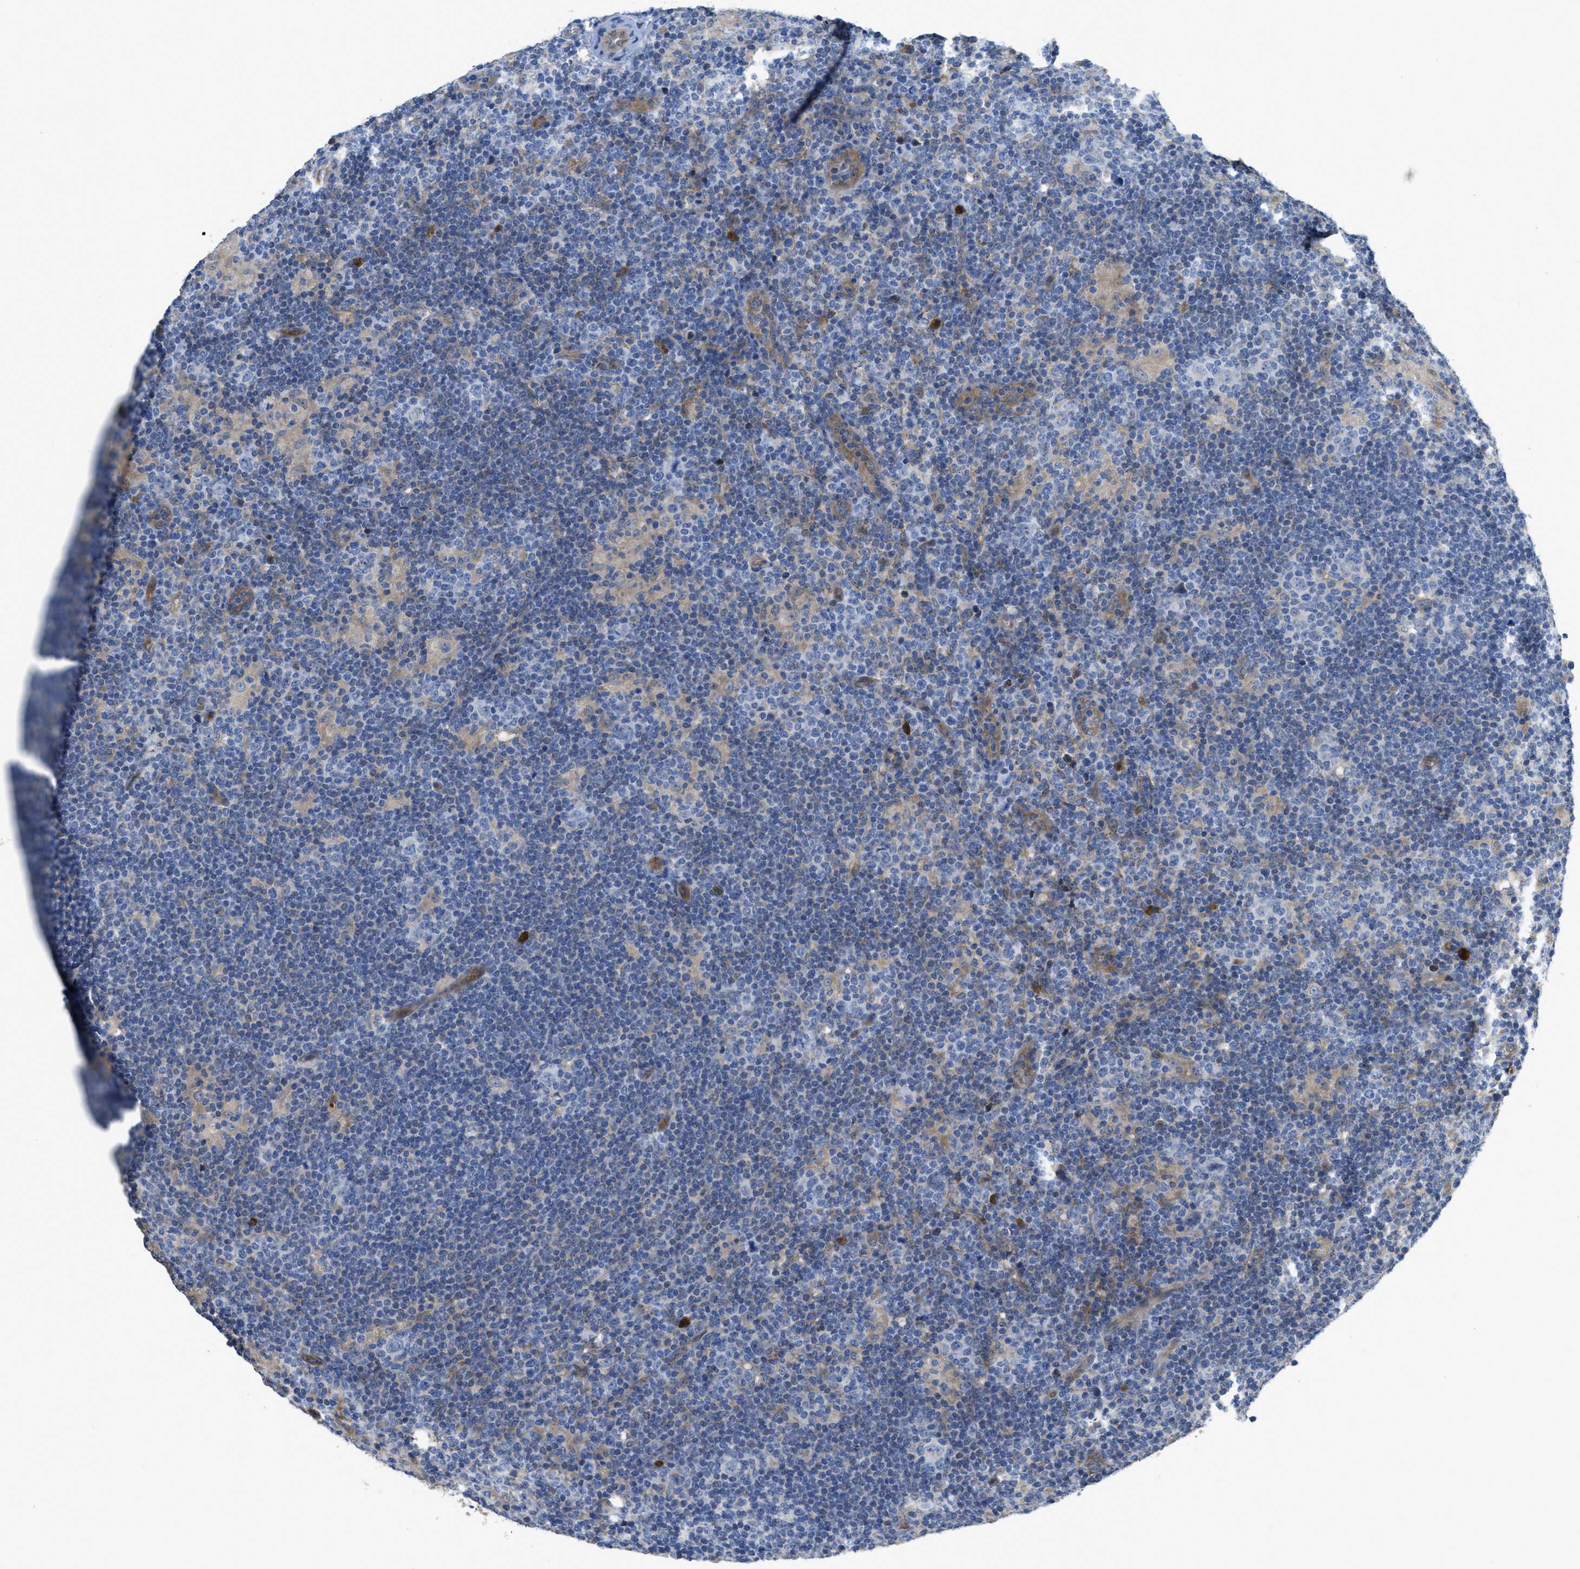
{"staining": {"intensity": "negative", "quantity": "none", "location": "none"}, "tissue": "lymphoma", "cell_type": "Tumor cells", "image_type": "cancer", "snomed": [{"axis": "morphology", "description": "Hodgkin's disease, NOS"}, {"axis": "topography", "description": "Lymph node"}], "caption": "Human lymphoma stained for a protein using IHC shows no positivity in tumor cells.", "gene": "CASP10", "patient": {"sex": "female", "age": 57}}